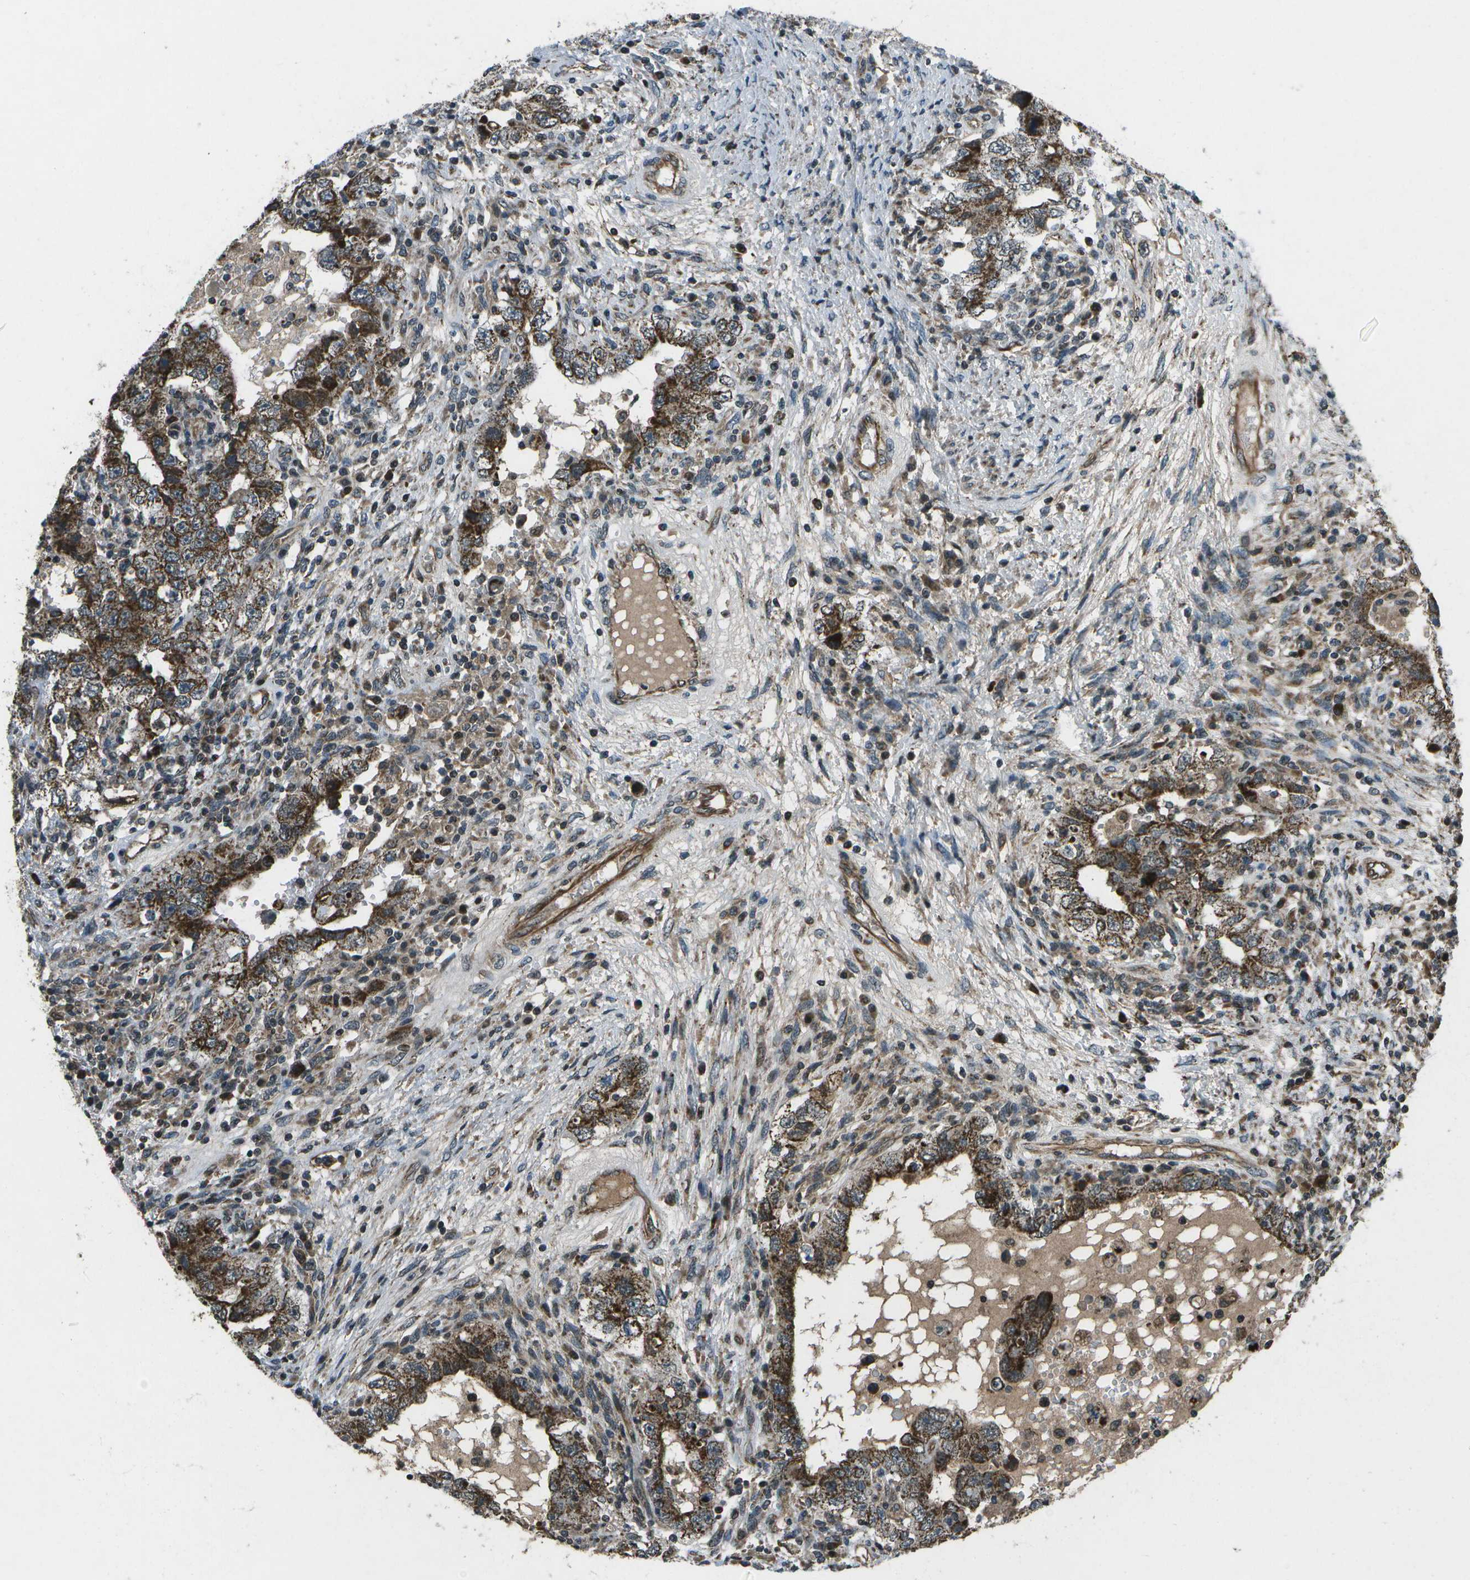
{"staining": {"intensity": "strong", "quantity": ">75%", "location": "cytoplasmic/membranous"}, "tissue": "testis cancer", "cell_type": "Tumor cells", "image_type": "cancer", "snomed": [{"axis": "morphology", "description": "Carcinoma, Embryonal, NOS"}, {"axis": "topography", "description": "Testis"}], "caption": "Testis cancer (embryonal carcinoma) stained with a brown dye displays strong cytoplasmic/membranous positive expression in approximately >75% of tumor cells.", "gene": "EIF2AK1", "patient": {"sex": "male", "age": 26}}